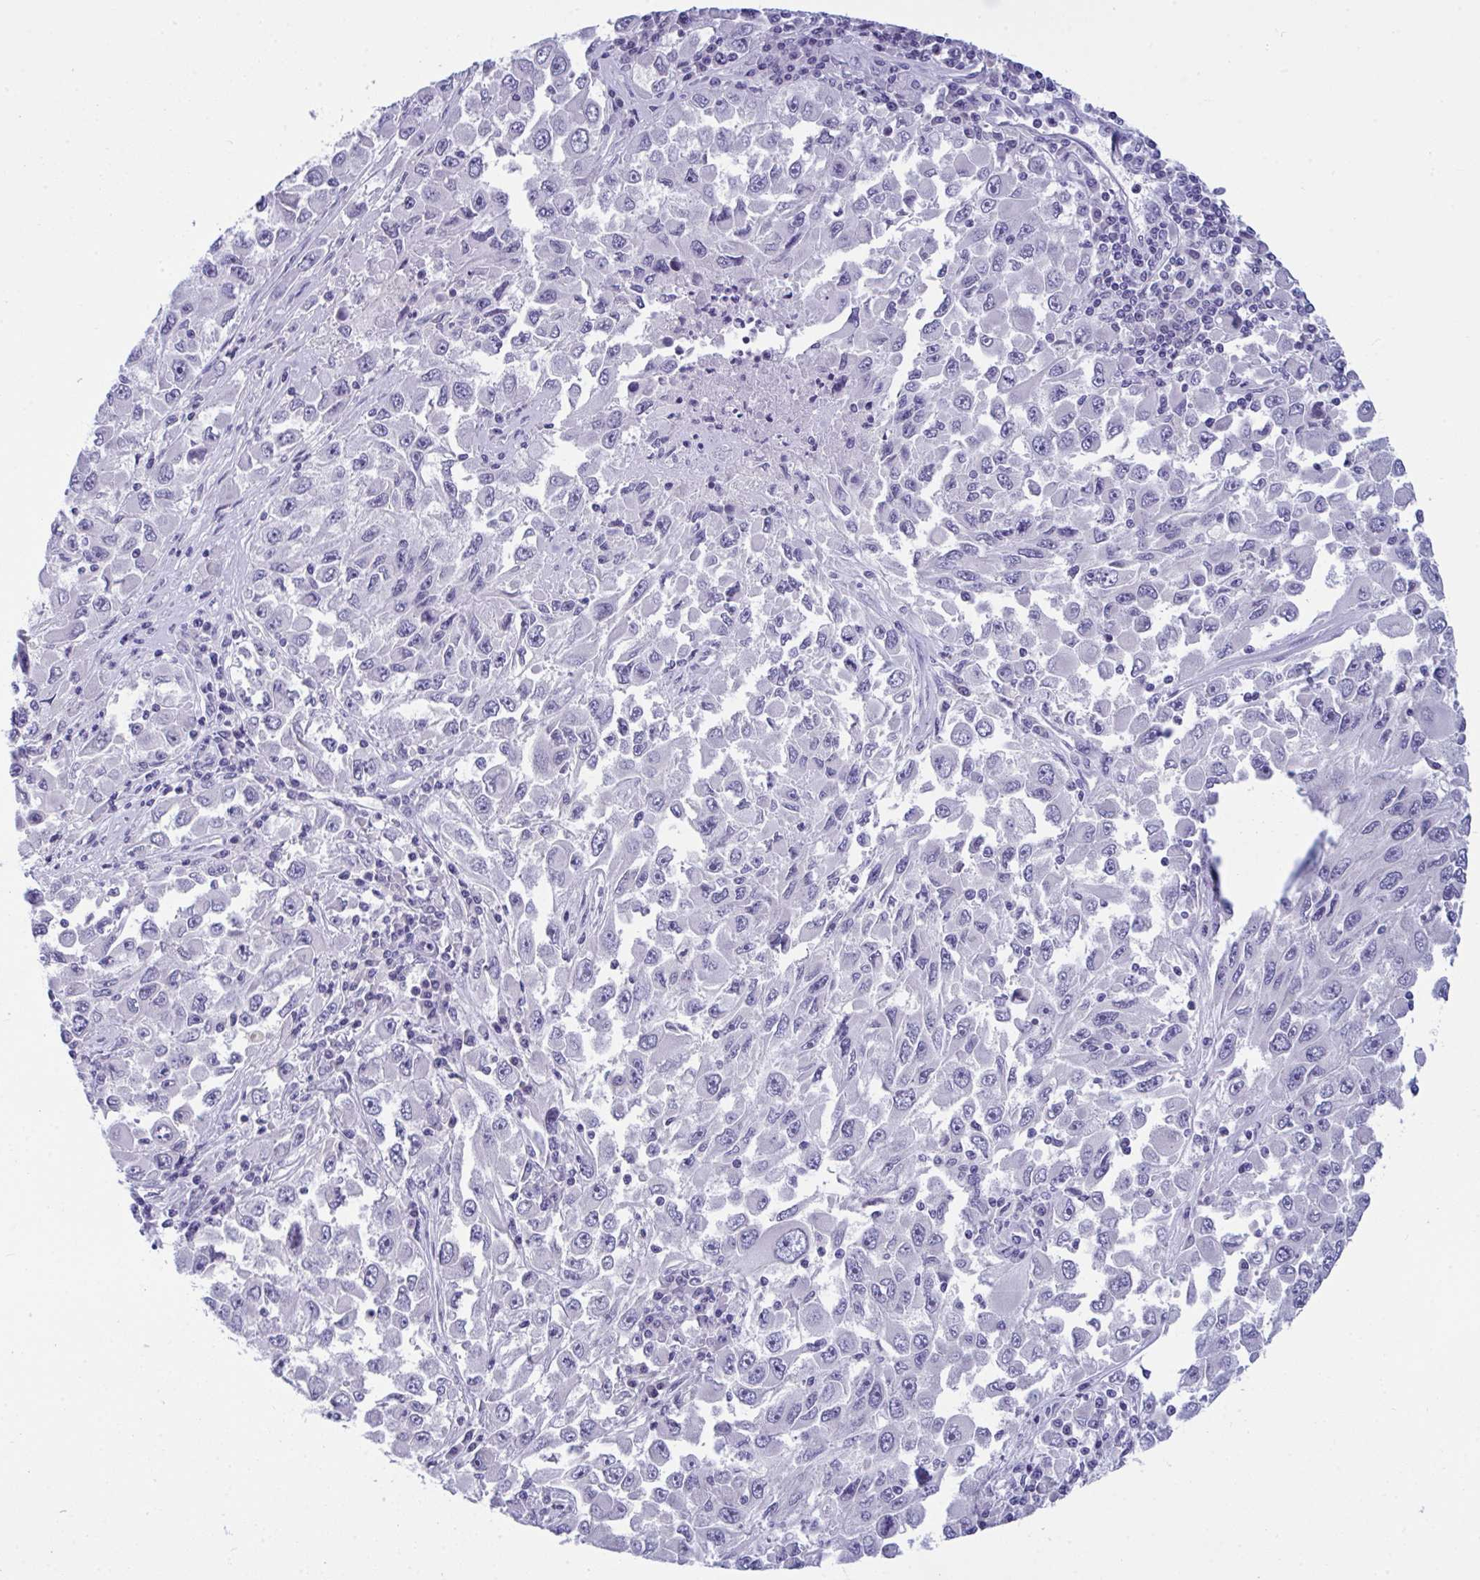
{"staining": {"intensity": "negative", "quantity": "none", "location": "none"}, "tissue": "melanoma", "cell_type": "Tumor cells", "image_type": "cancer", "snomed": [{"axis": "morphology", "description": "Malignant melanoma, Metastatic site"}, {"axis": "topography", "description": "Lymph node"}], "caption": "Malignant melanoma (metastatic site) stained for a protein using immunohistochemistry reveals no staining tumor cells.", "gene": "PRDM9", "patient": {"sex": "female", "age": 67}}